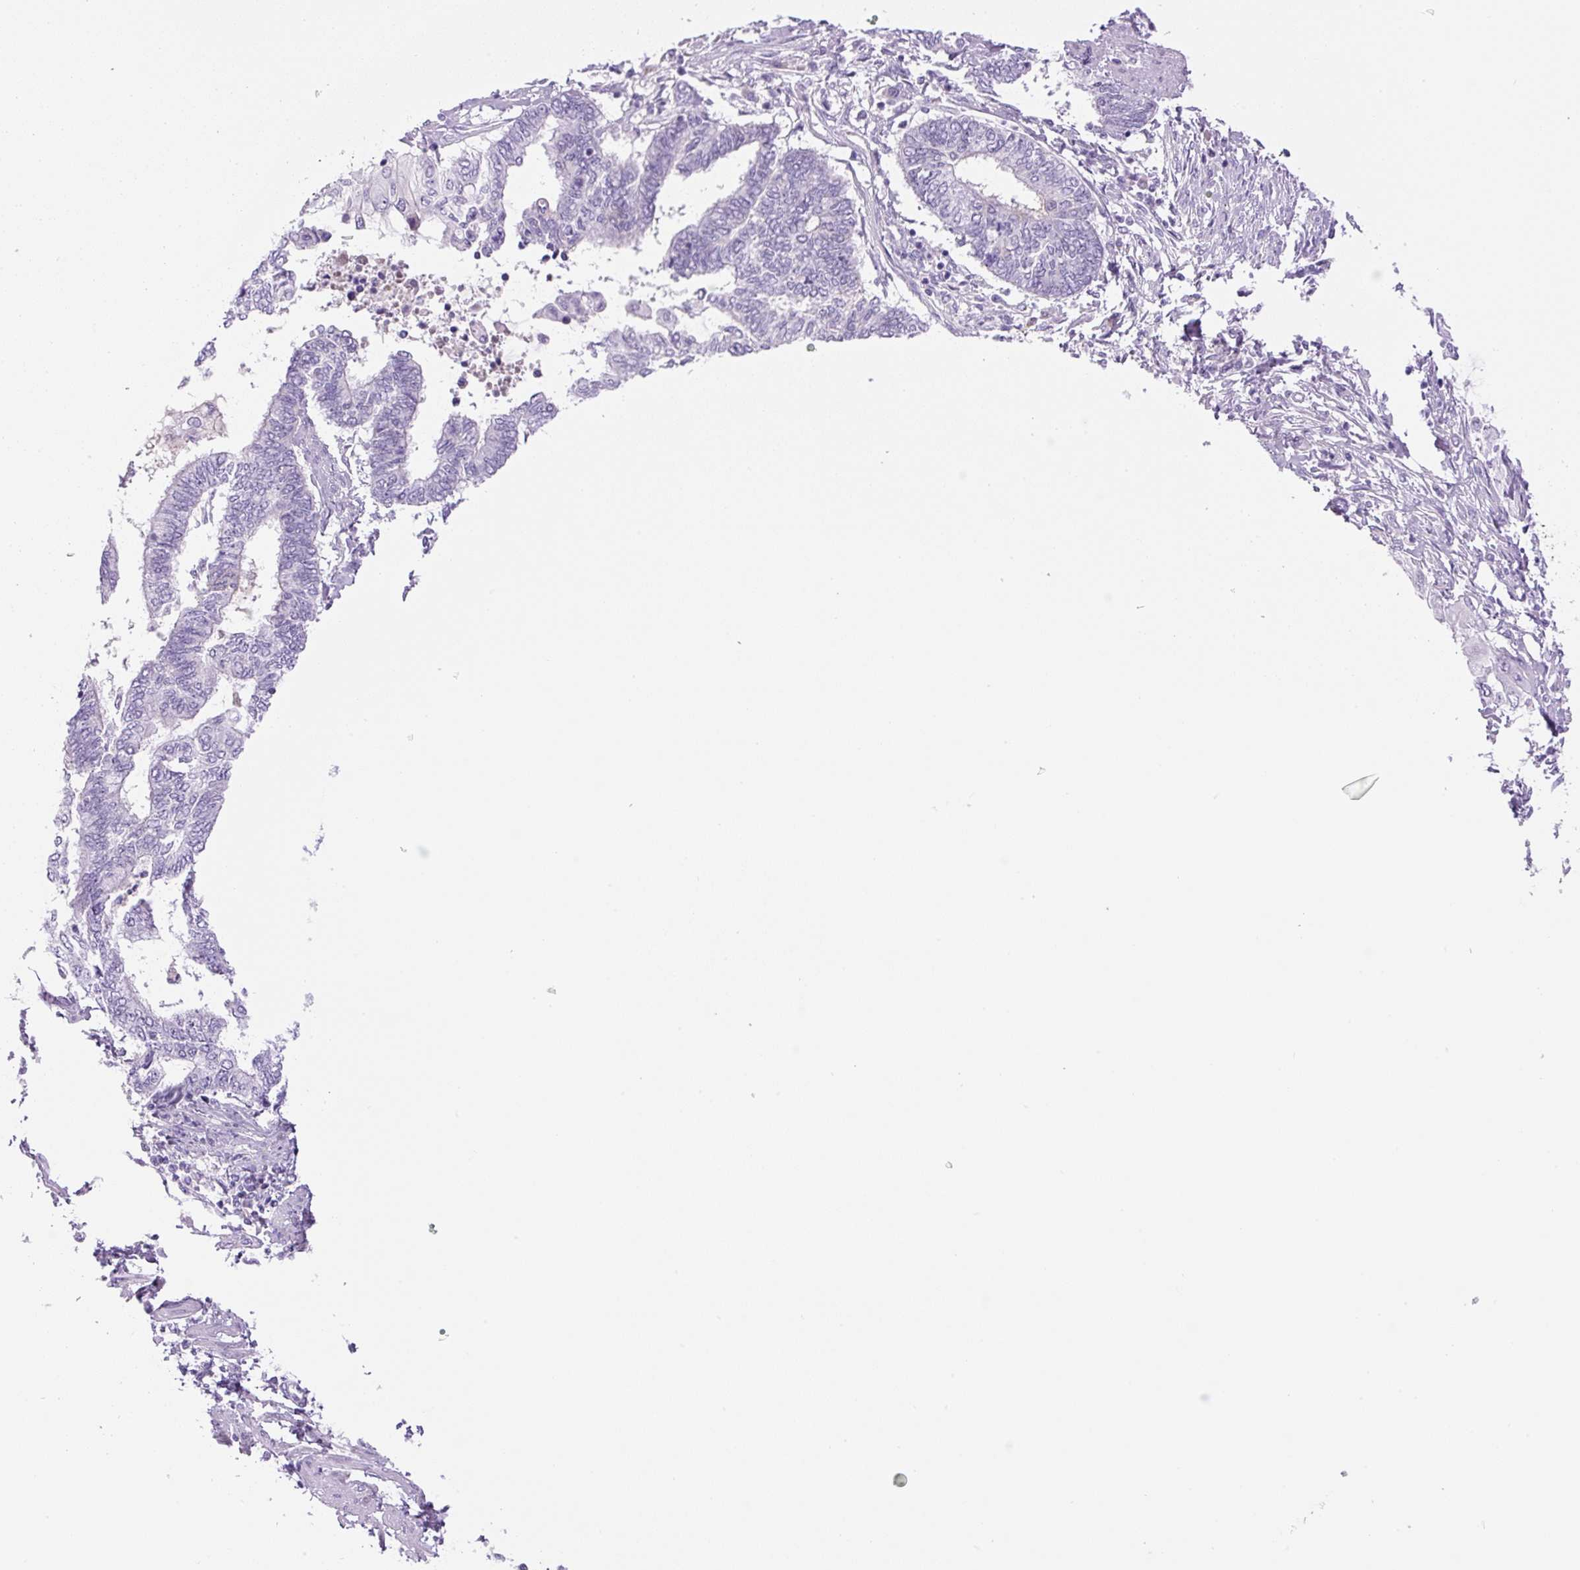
{"staining": {"intensity": "negative", "quantity": "none", "location": "none"}, "tissue": "cervical cancer", "cell_type": "Tumor cells", "image_type": "cancer", "snomed": [{"axis": "morphology", "description": "Squamous cell carcinoma, NOS"}, {"axis": "topography", "description": "Cervix"}], "caption": "This is a histopathology image of immunohistochemistry (IHC) staining of cervical cancer (squamous cell carcinoma), which shows no staining in tumor cells. (Stains: DAB (3,3'-diaminobenzidine) immunohistochemistry with hematoxylin counter stain, Microscopy: brightfield microscopy at high magnification).", "gene": "RSPO4", "patient": {"sex": "female", "age": 35}}